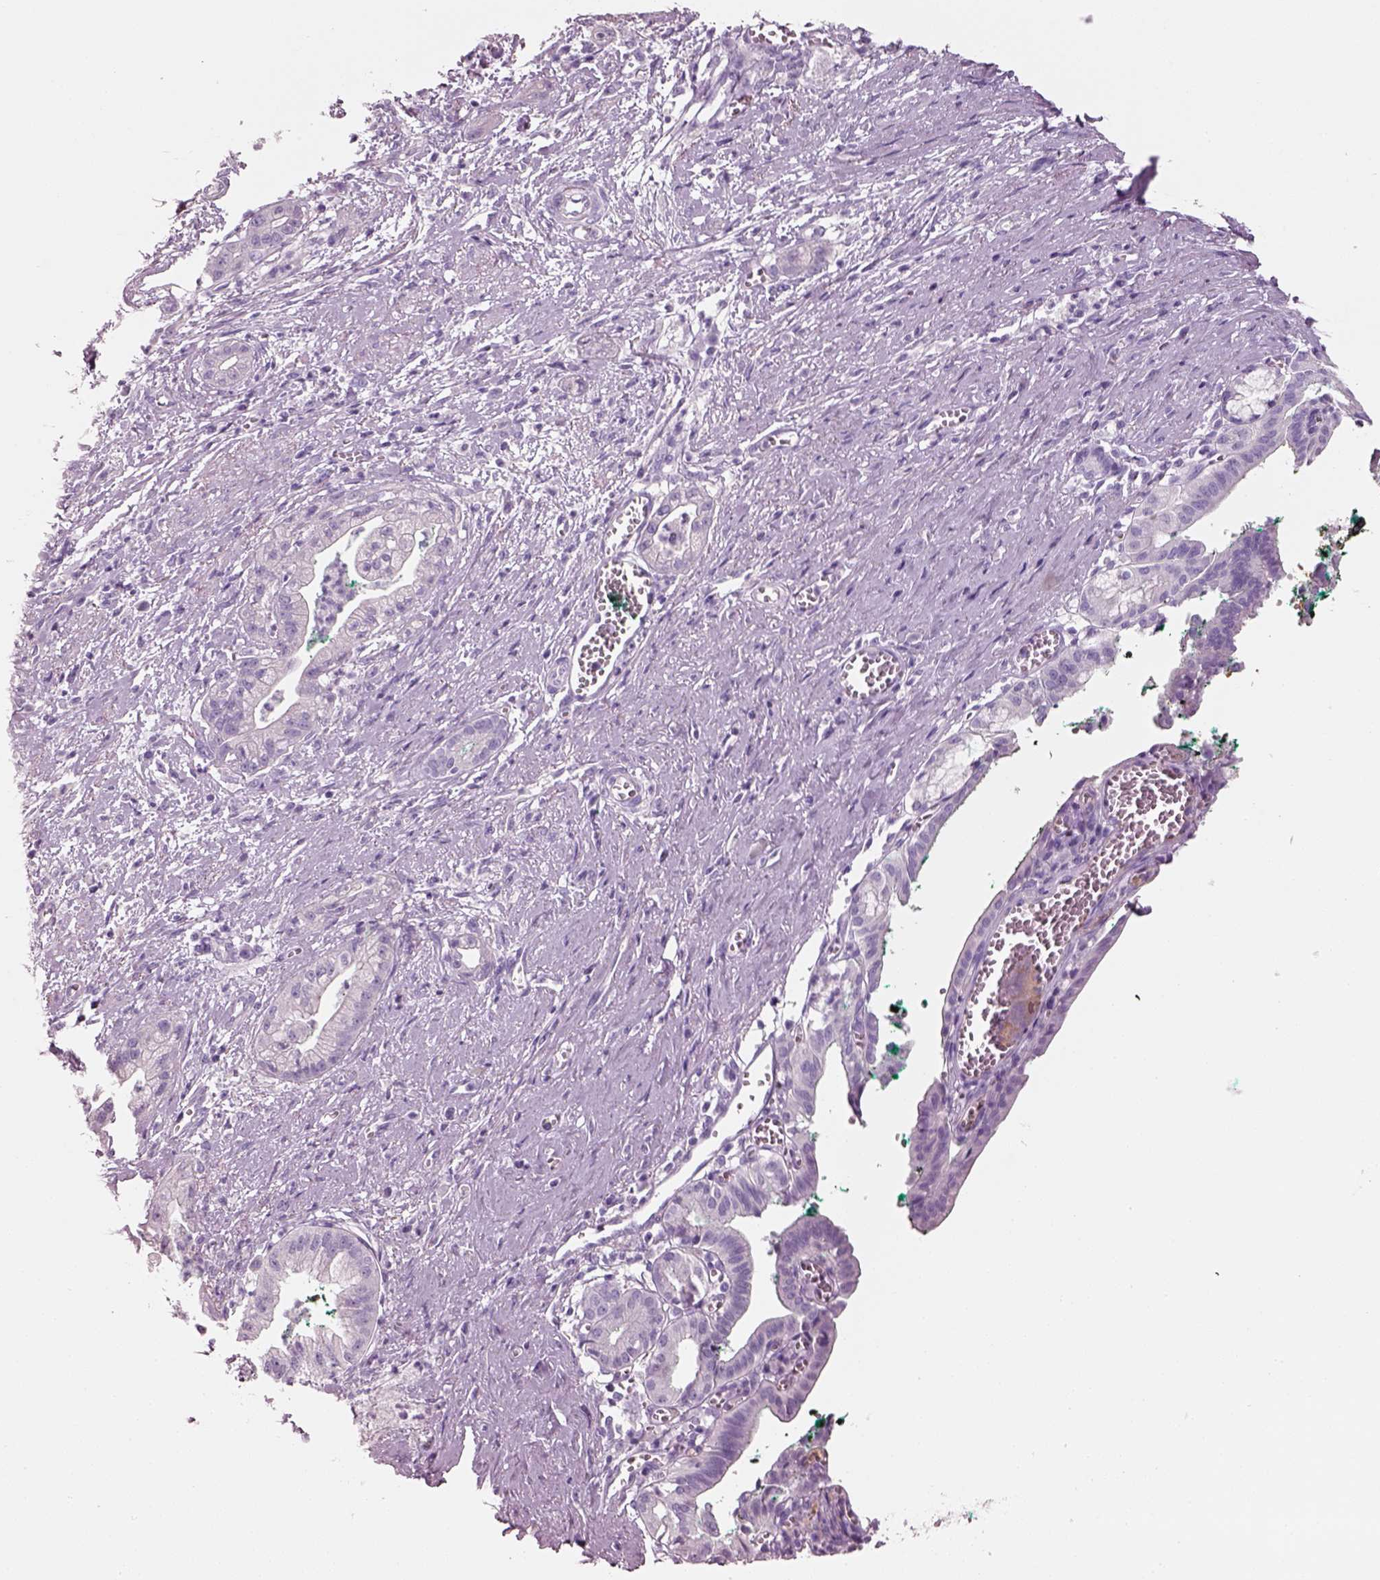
{"staining": {"intensity": "negative", "quantity": "none", "location": "none"}, "tissue": "pancreatic cancer", "cell_type": "Tumor cells", "image_type": "cancer", "snomed": [{"axis": "morphology", "description": "Normal tissue, NOS"}, {"axis": "morphology", "description": "Adenocarcinoma, NOS"}, {"axis": "topography", "description": "Lymph node"}, {"axis": "topography", "description": "Pancreas"}], "caption": "This is an immunohistochemistry histopathology image of pancreatic adenocarcinoma. There is no positivity in tumor cells.", "gene": "PNOC", "patient": {"sex": "female", "age": 58}}